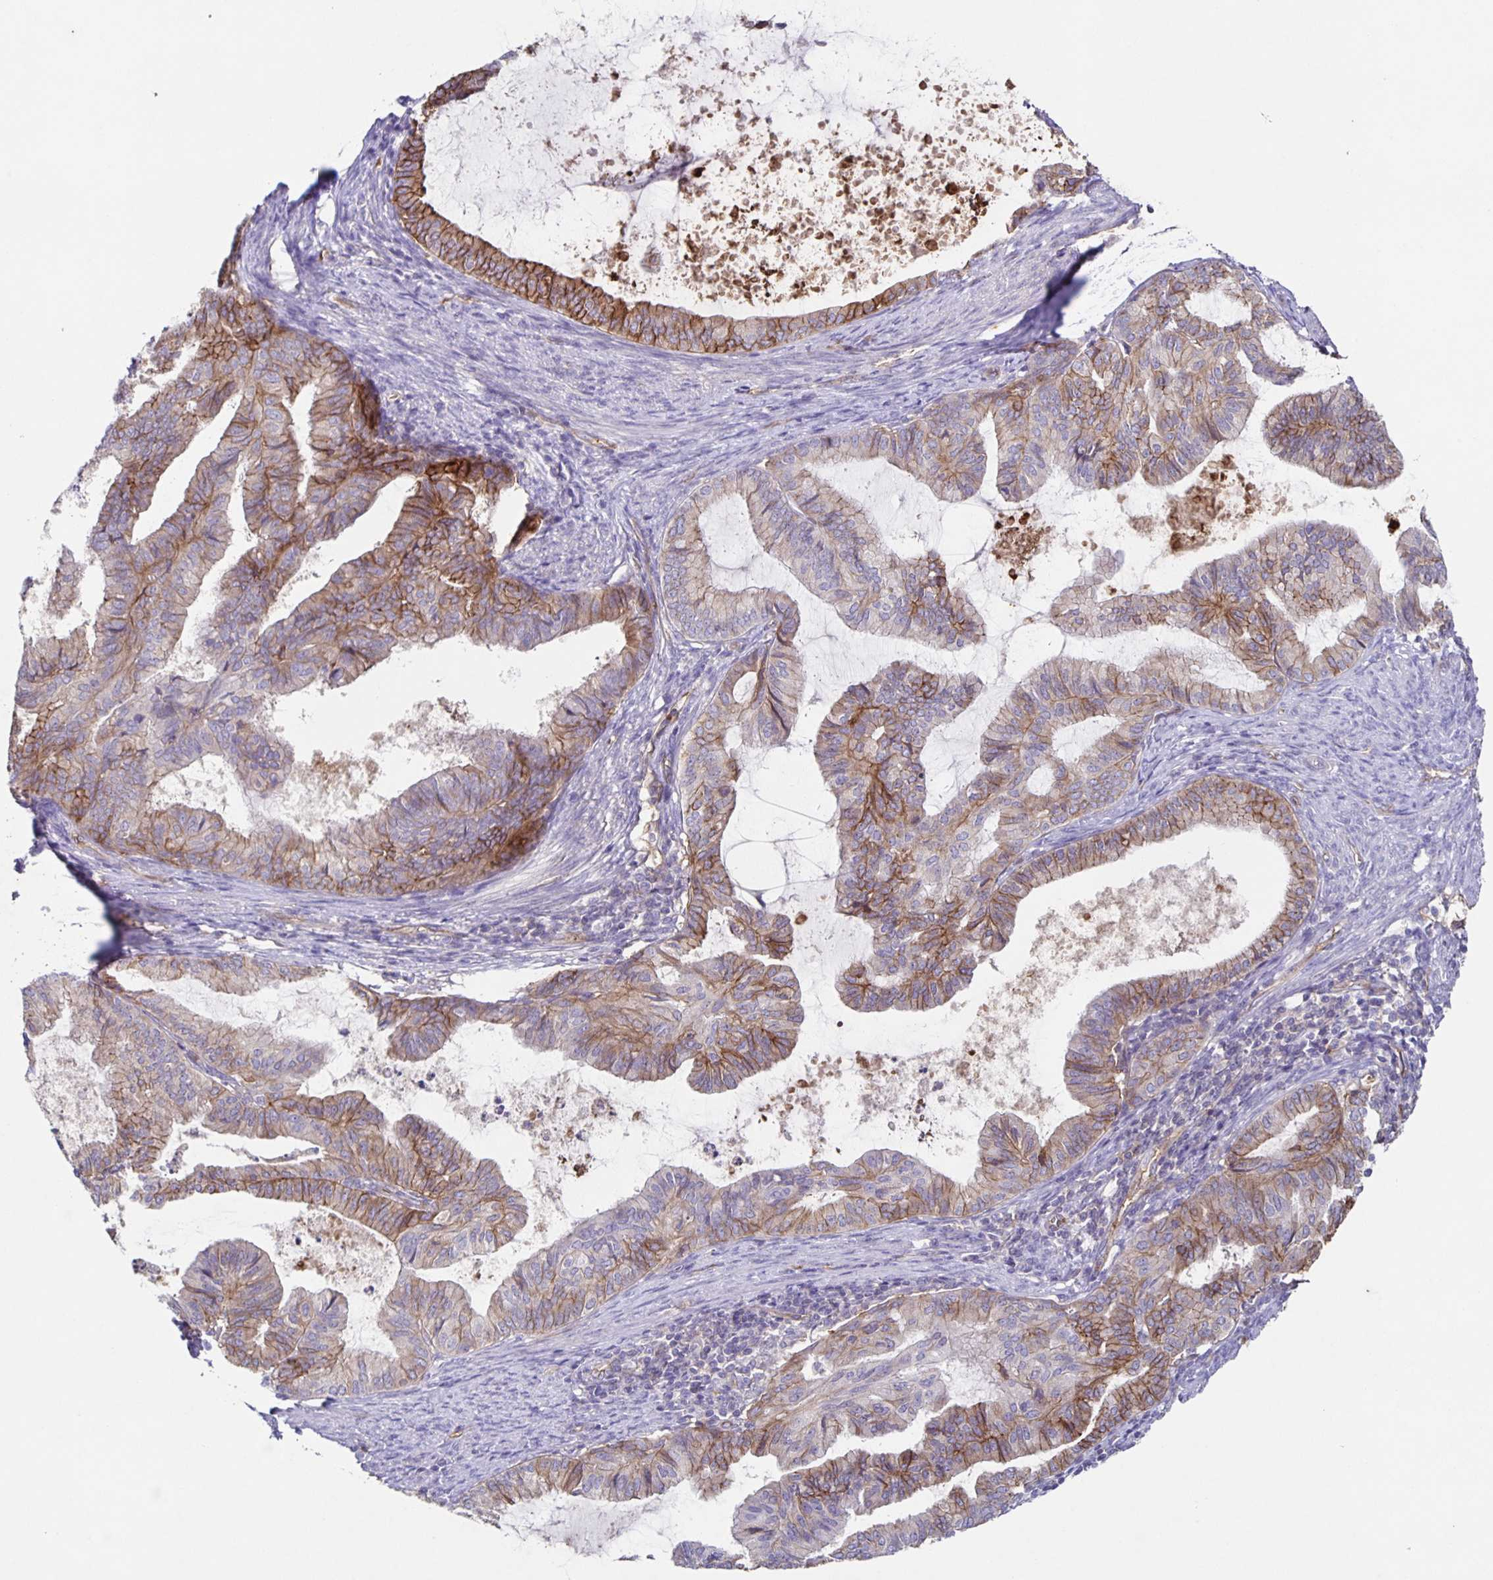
{"staining": {"intensity": "moderate", "quantity": "<25%", "location": "cytoplasmic/membranous"}, "tissue": "endometrial cancer", "cell_type": "Tumor cells", "image_type": "cancer", "snomed": [{"axis": "morphology", "description": "Adenocarcinoma, NOS"}, {"axis": "topography", "description": "Endometrium"}], "caption": "Tumor cells show moderate cytoplasmic/membranous staining in about <25% of cells in endometrial adenocarcinoma.", "gene": "ITGA2", "patient": {"sex": "female", "age": 86}}